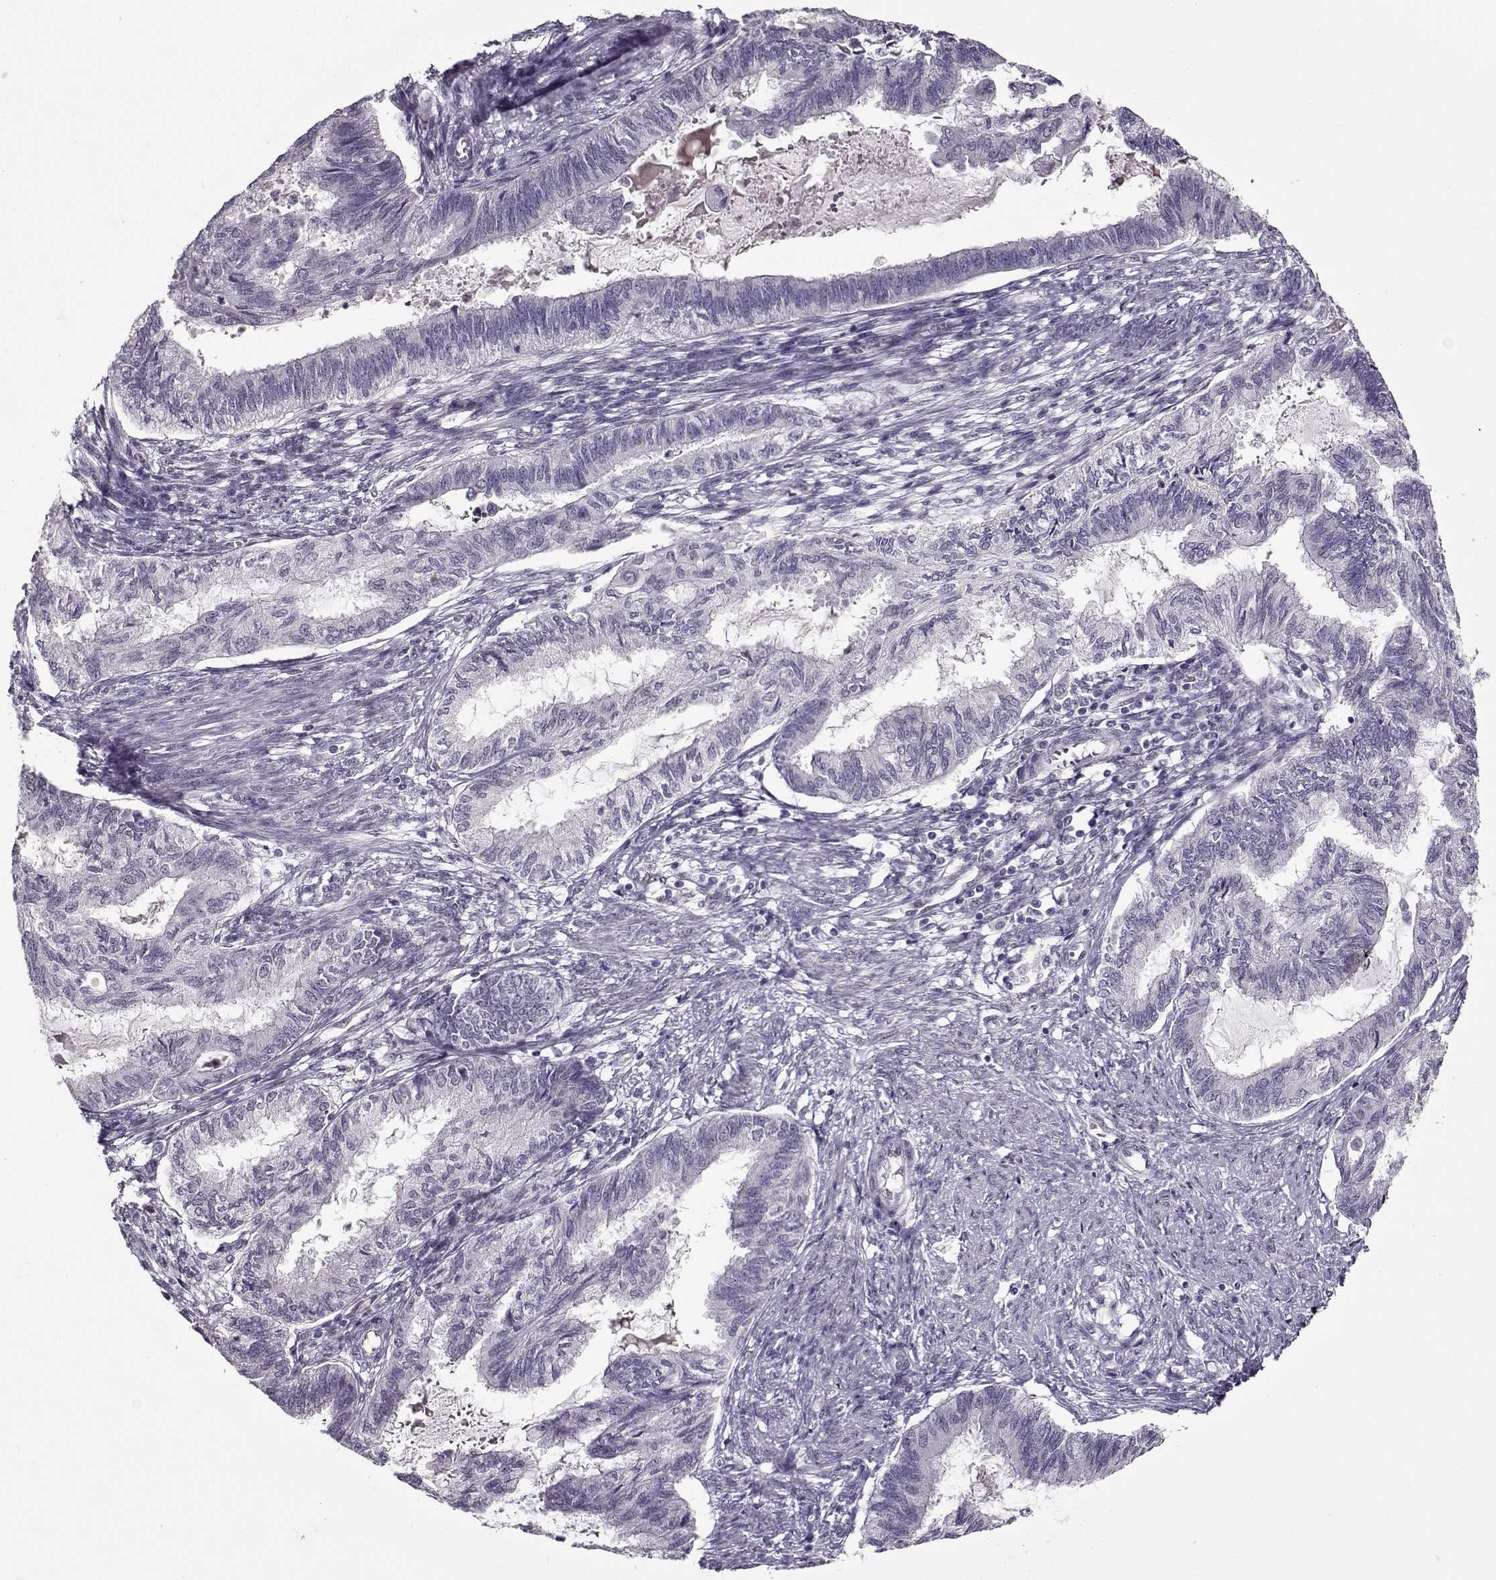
{"staining": {"intensity": "negative", "quantity": "none", "location": "none"}, "tissue": "endometrial cancer", "cell_type": "Tumor cells", "image_type": "cancer", "snomed": [{"axis": "morphology", "description": "Adenocarcinoma, NOS"}, {"axis": "topography", "description": "Endometrium"}], "caption": "An image of human endometrial cancer (adenocarcinoma) is negative for staining in tumor cells. Brightfield microscopy of immunohistochemistry stained with DAB (3,3'-diaminobenzidine) (brown) and hematoxylin (blue), captured at high magnification.", "gene": "PRMT8", "patient": {"sex": "female", "age": 86}}